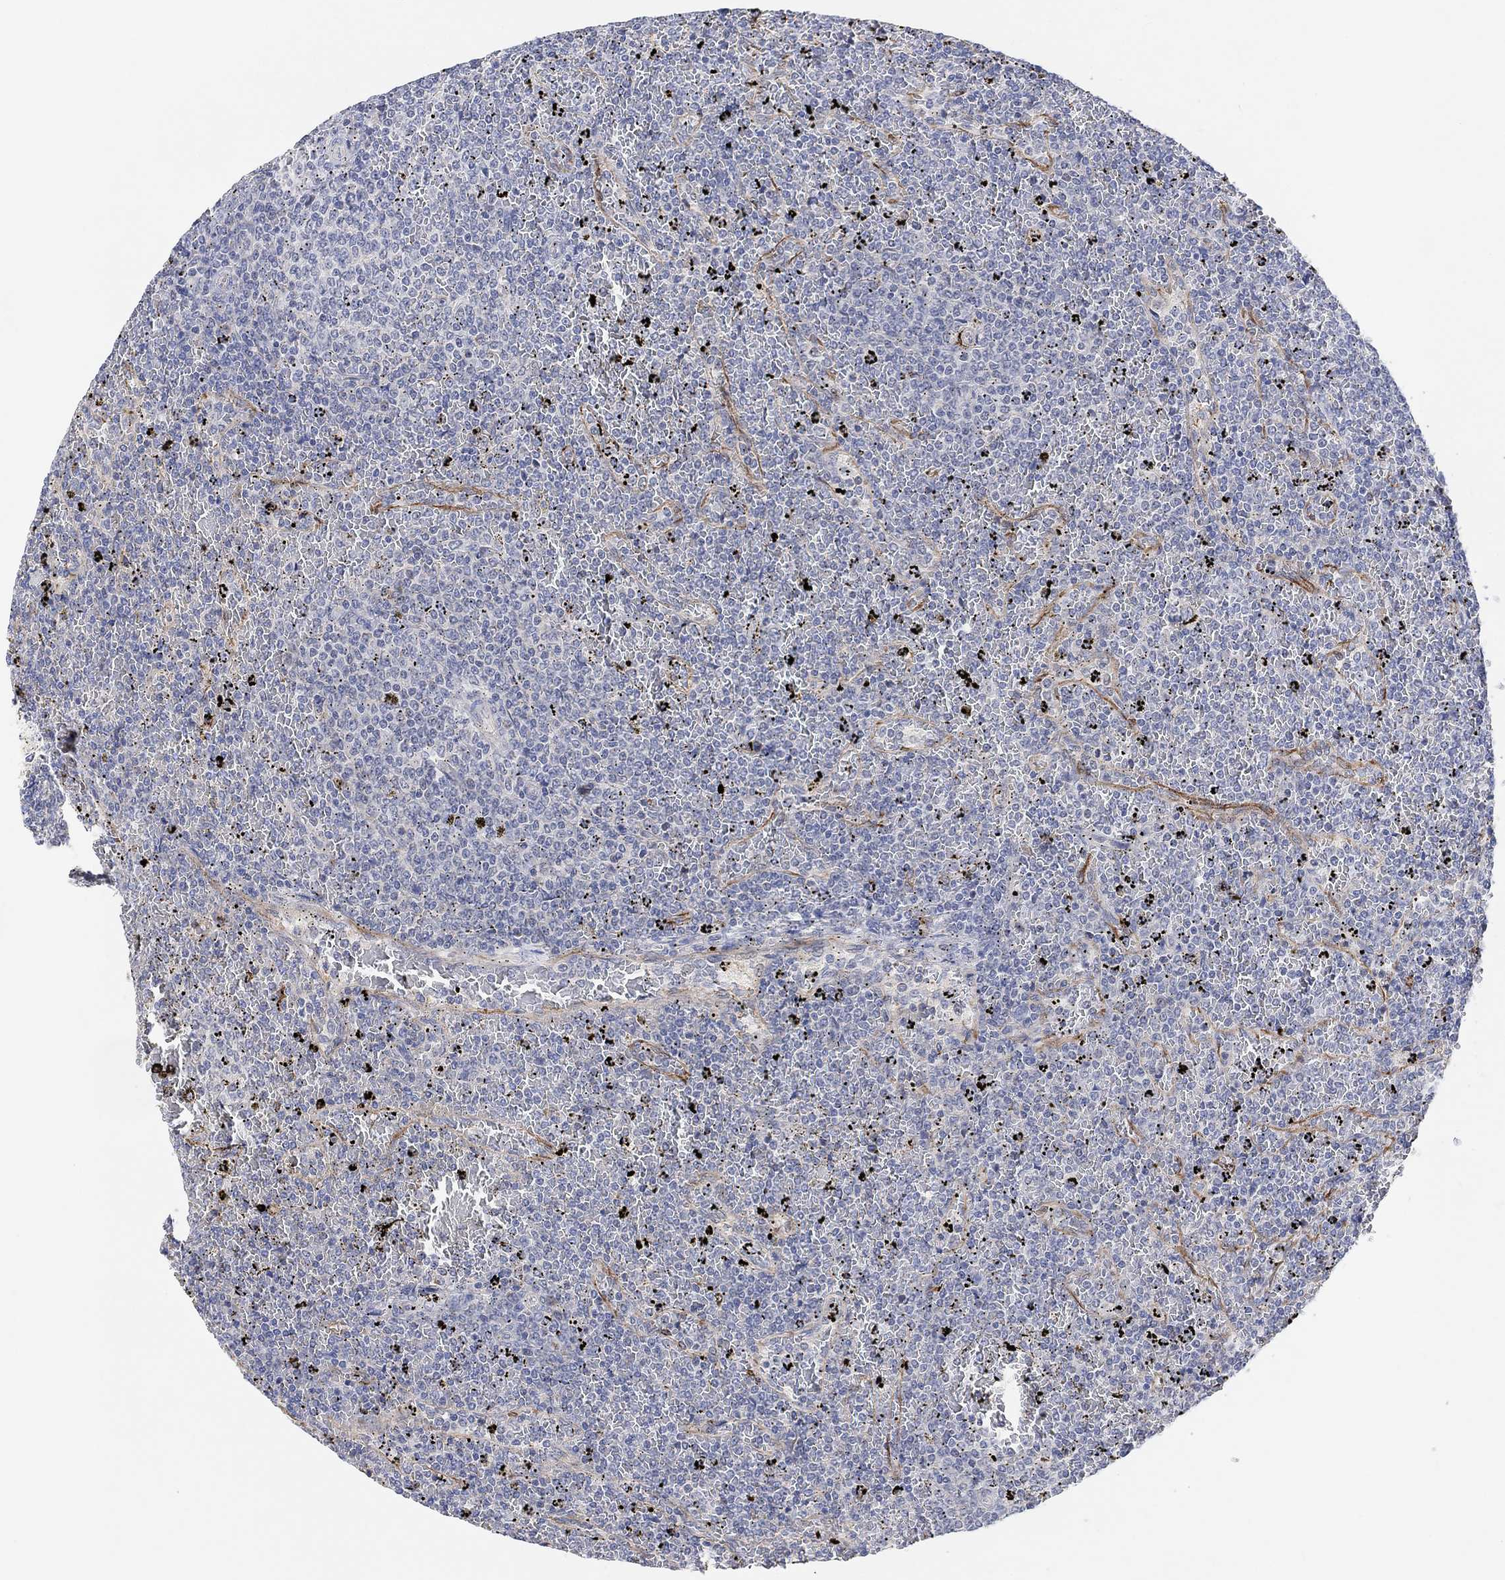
{"staining": {"intensity": "negative", "quantity": "none", "location": "none"}, "tissue": "lymphoma", "cell_type": "Tumor cells", "image_type": "cancer", "snomed": [{"axis": "morphology", "description": "Malignant lymphoma, non-Hodgkin's type, Low grade"}, {"axis": "topography", "description": "Spleen"}], "caption": "Malignant lymphoma, non-Hodgkin's type (low-grade) was stained to show a protein in brown. There is no significant staining in tumor cells.", "gene": "HCRTR1", "patient": {"sex": "female", "age": 77}}